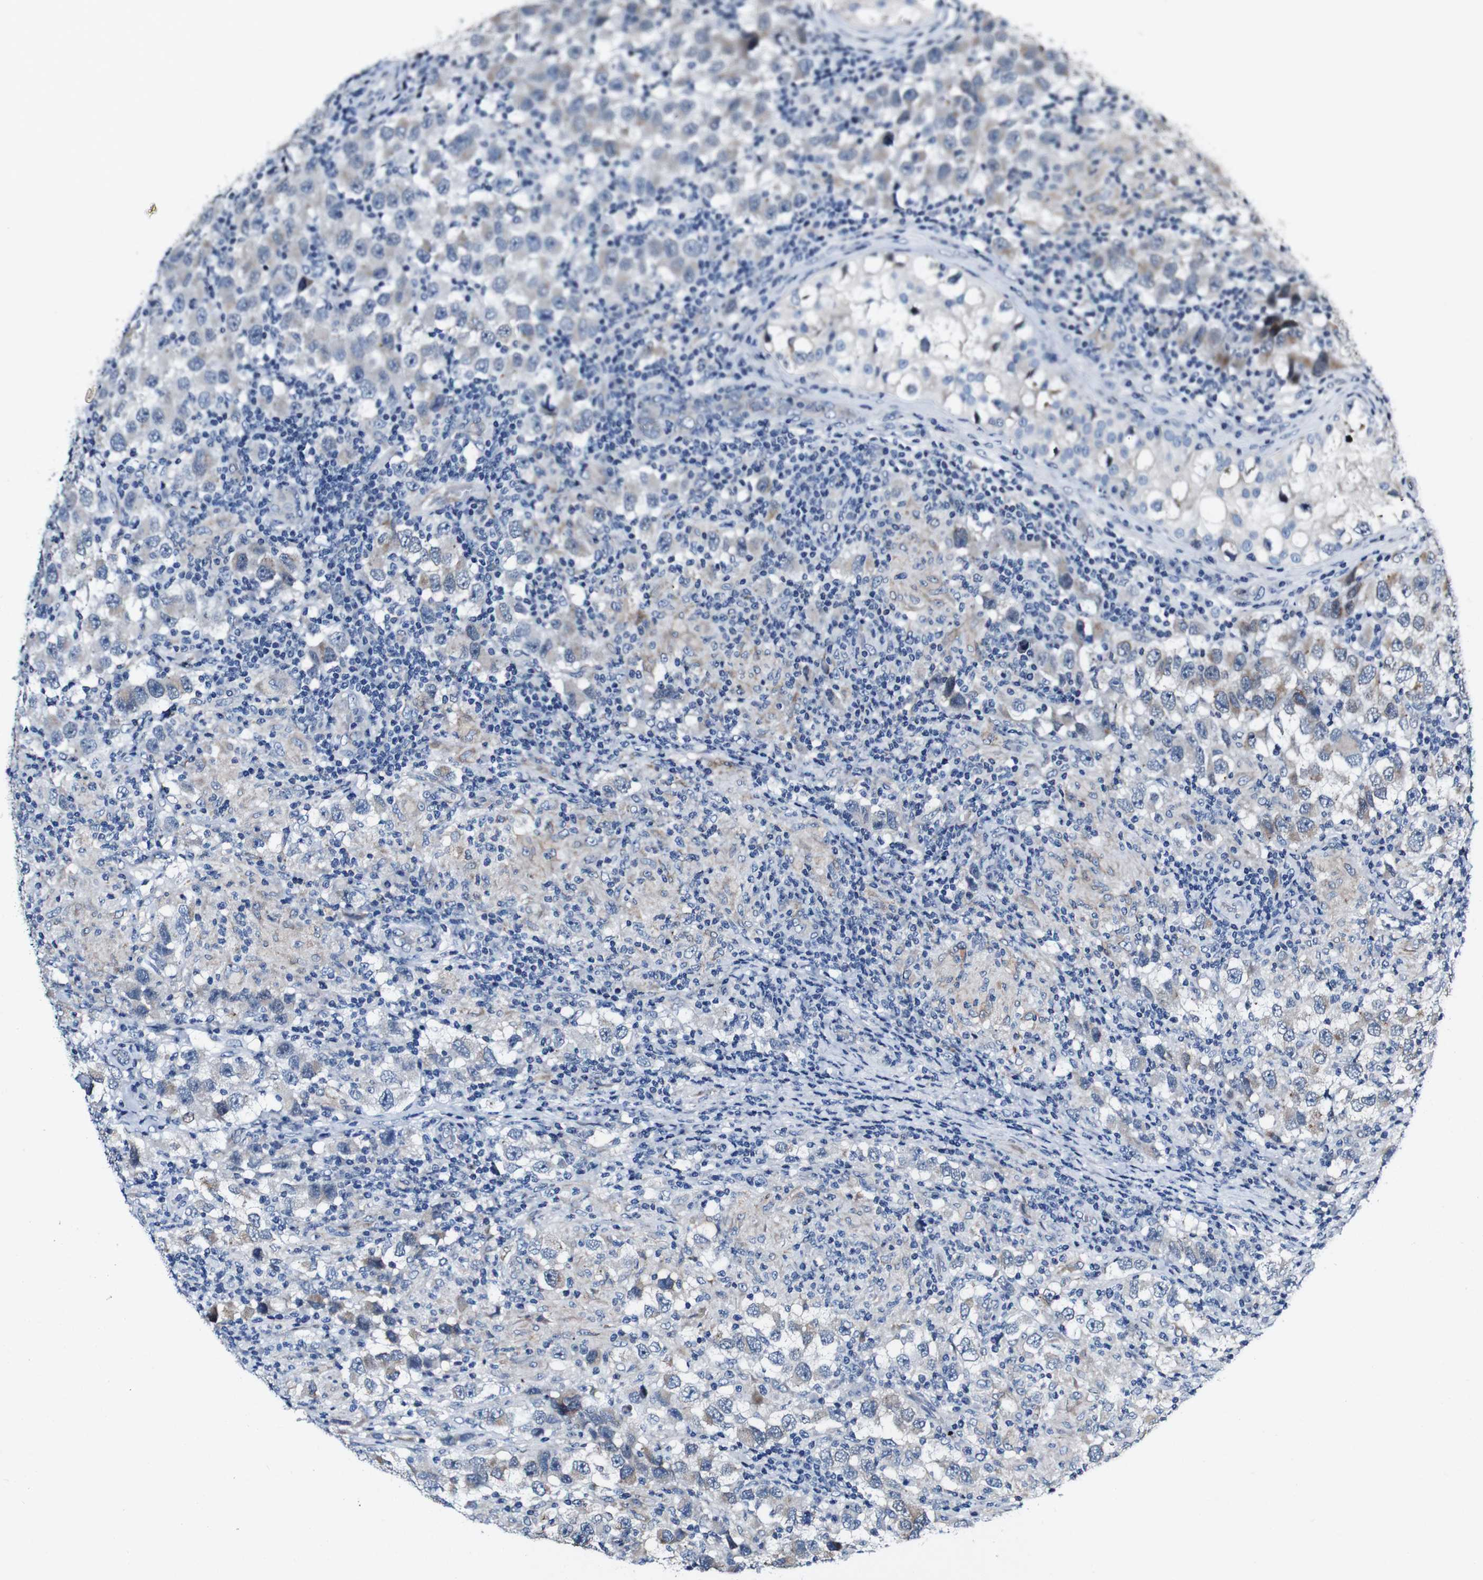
{"staining": {"intensity": "weak", "quantity": "<25%", "location": "cytoplasmic/membranous"}, "tissue": "testis cancer", "cell_type": "Tumor cells", "image_type": "cancer", "snomed": [{"axis": "morphology", "description": "Carcinoma, Embryonal, NOS"}, {"axis": "topography", "description": "Testis"}], "caption": "Testis embryonal carcinoma stained for a protein using immunohistochemistry (IHC) demonstrates no positivity tumor cells.", "gene": "GRAMD1A", "patient": {"sex": "male", "age": 21}}